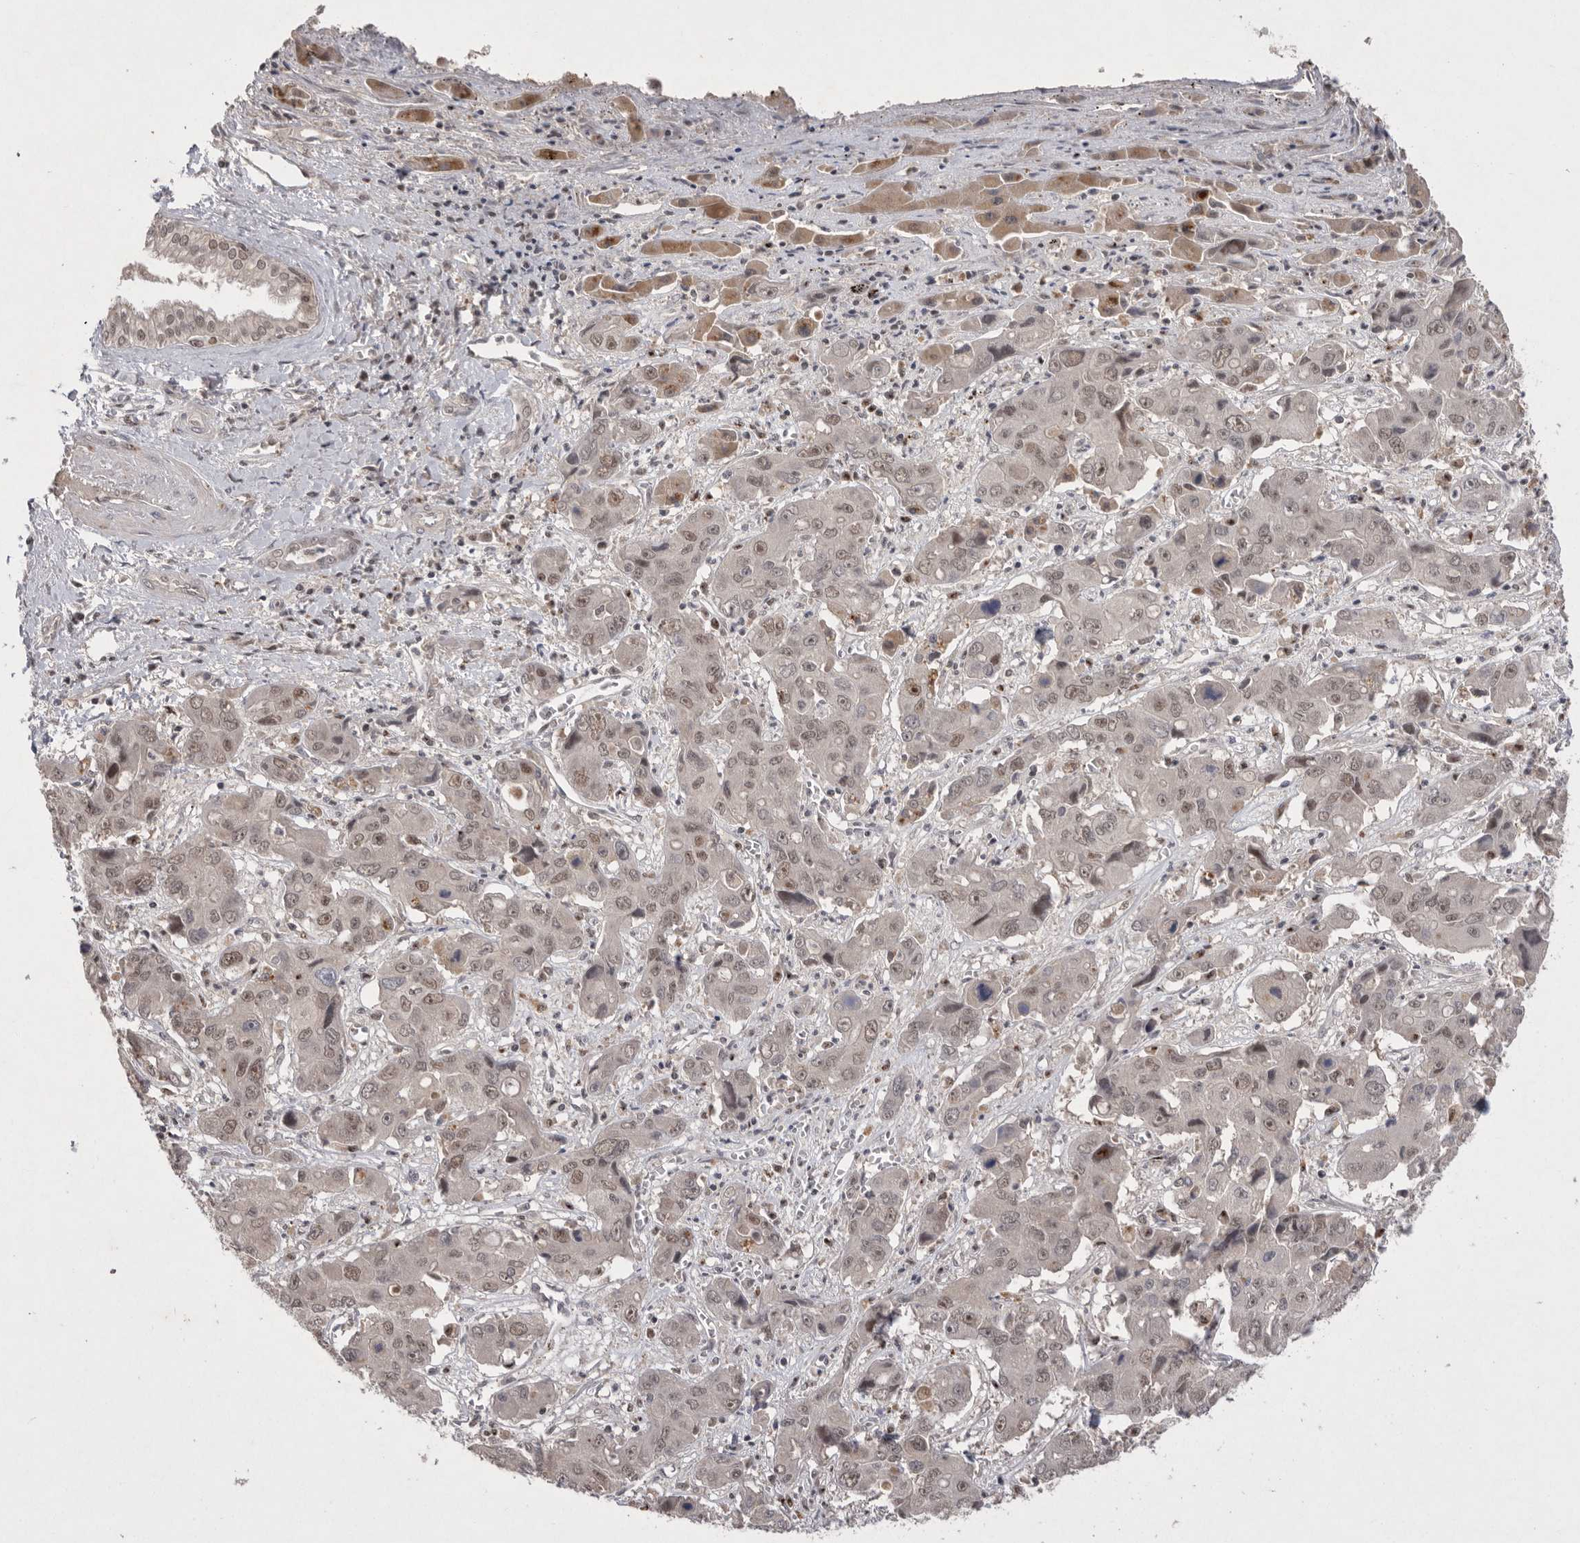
{"staining": {"intensity": "weak", "quantity": ">75%", "location": "nuclear"}, "tissue": "liver cancer", "cell_type": "Tumor cells", "image_type": "cancer", "snomed": [{"axis": "morphology", "description": "Cholangiocarcinoma"}, {"axis": "topography", "description": "Liver"}], "caption": "Liver cancer (cholangiocarcinoma) stained with a brown dye displays weak nuclear positive staining in approximately >75% of tumor cells.", "gene": "HUS1", "patient": {"sex": "male", "age": 67}}